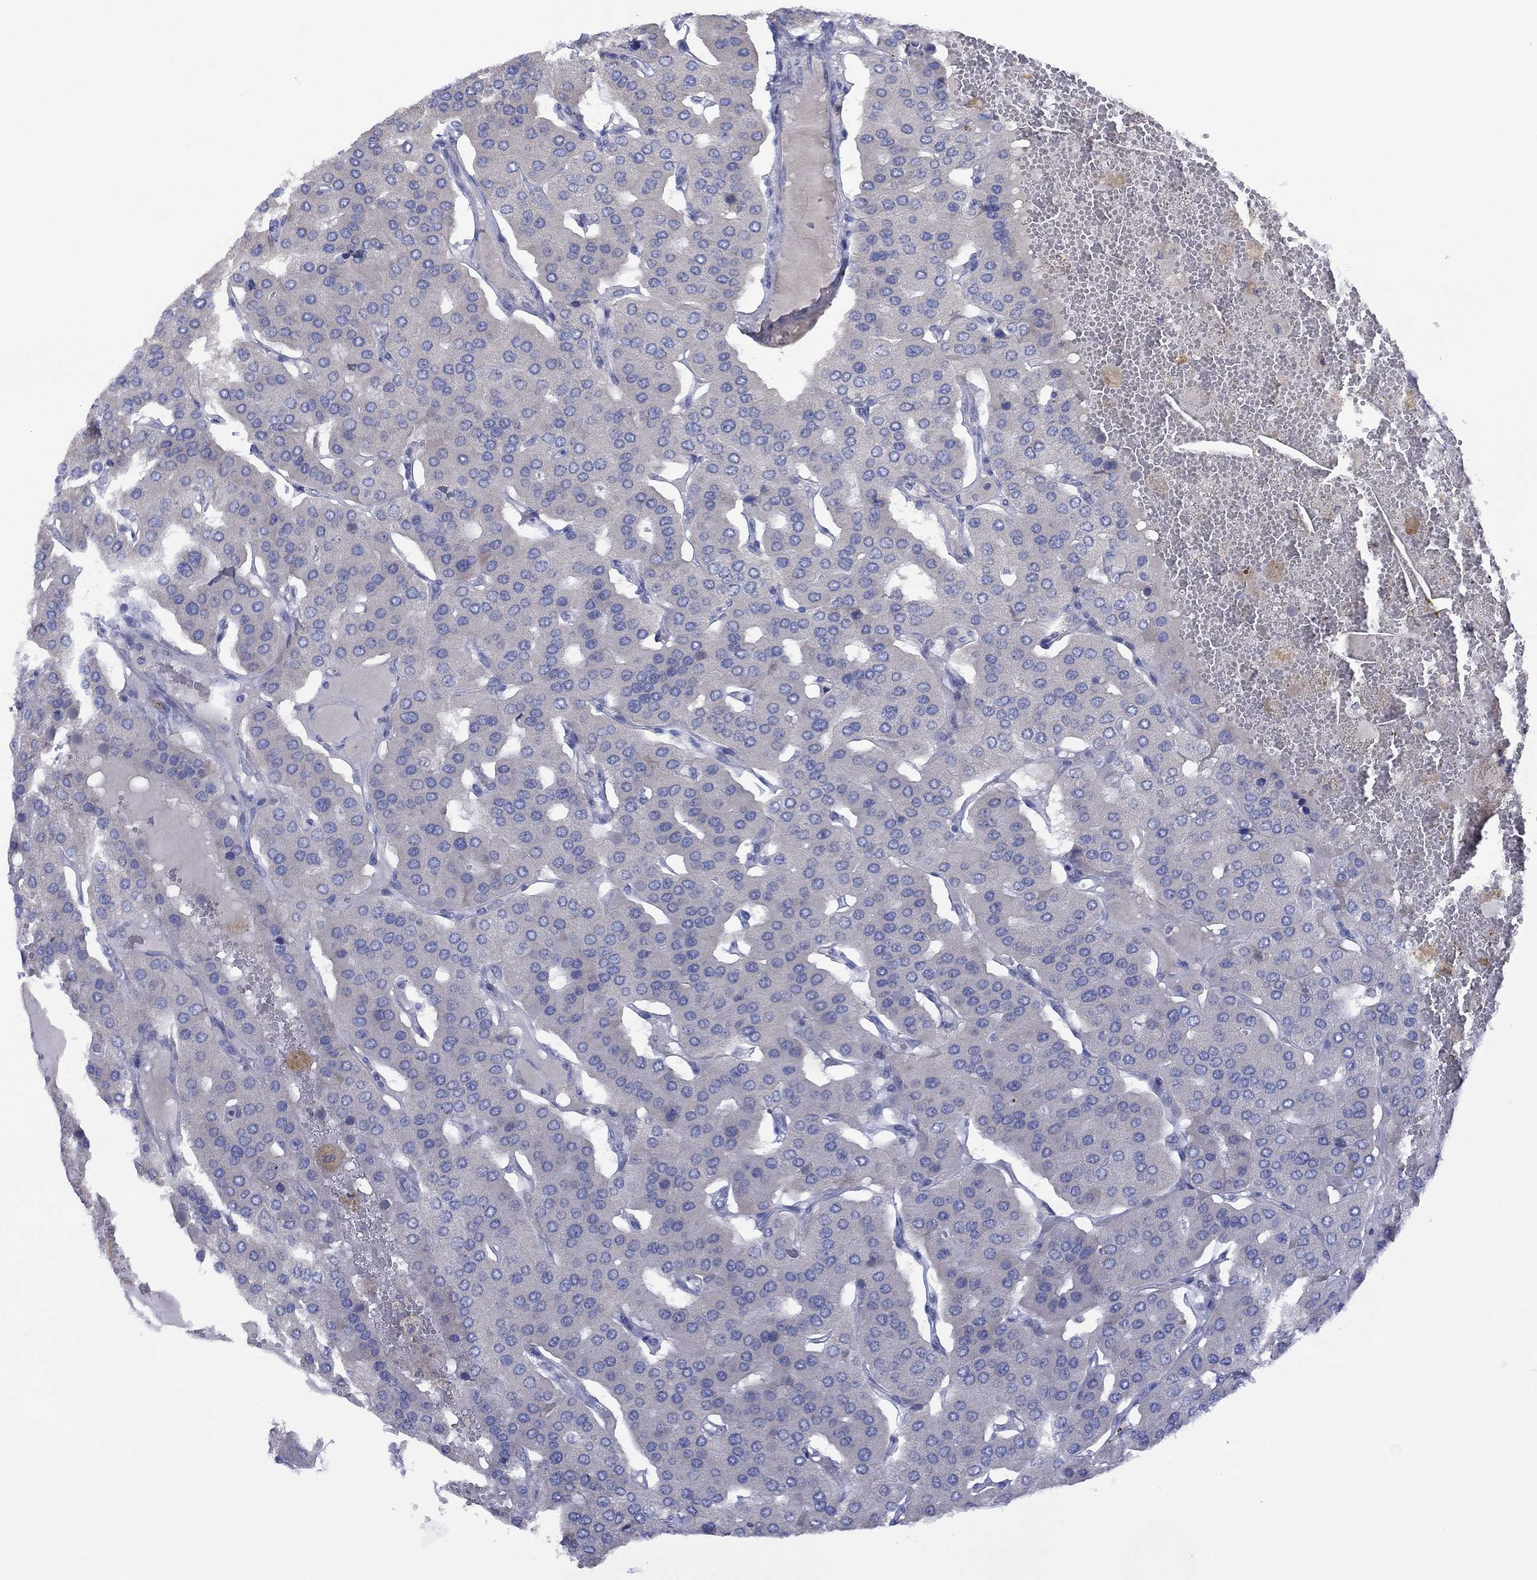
{"staining": {"intensity": "negative", "quantity": "none", "location": "none"}, "tissue": "parathyroid gland", "cell_type": "Glandular cells", "image_type": "normal", "snomed": [{"axis": "morphology", "description": "Normal tissue, NOS"}, {"axis": "morphology", "description": "Adenoma, NOS"}, {"axis": "topography", "description": "Parathyroid gland"}], "caption": "Glandular cells show no significant protein positivity in benign parathyroid gland.", "gene": "CYP2B6", "patient": {"sex": "female", "age": 86}}